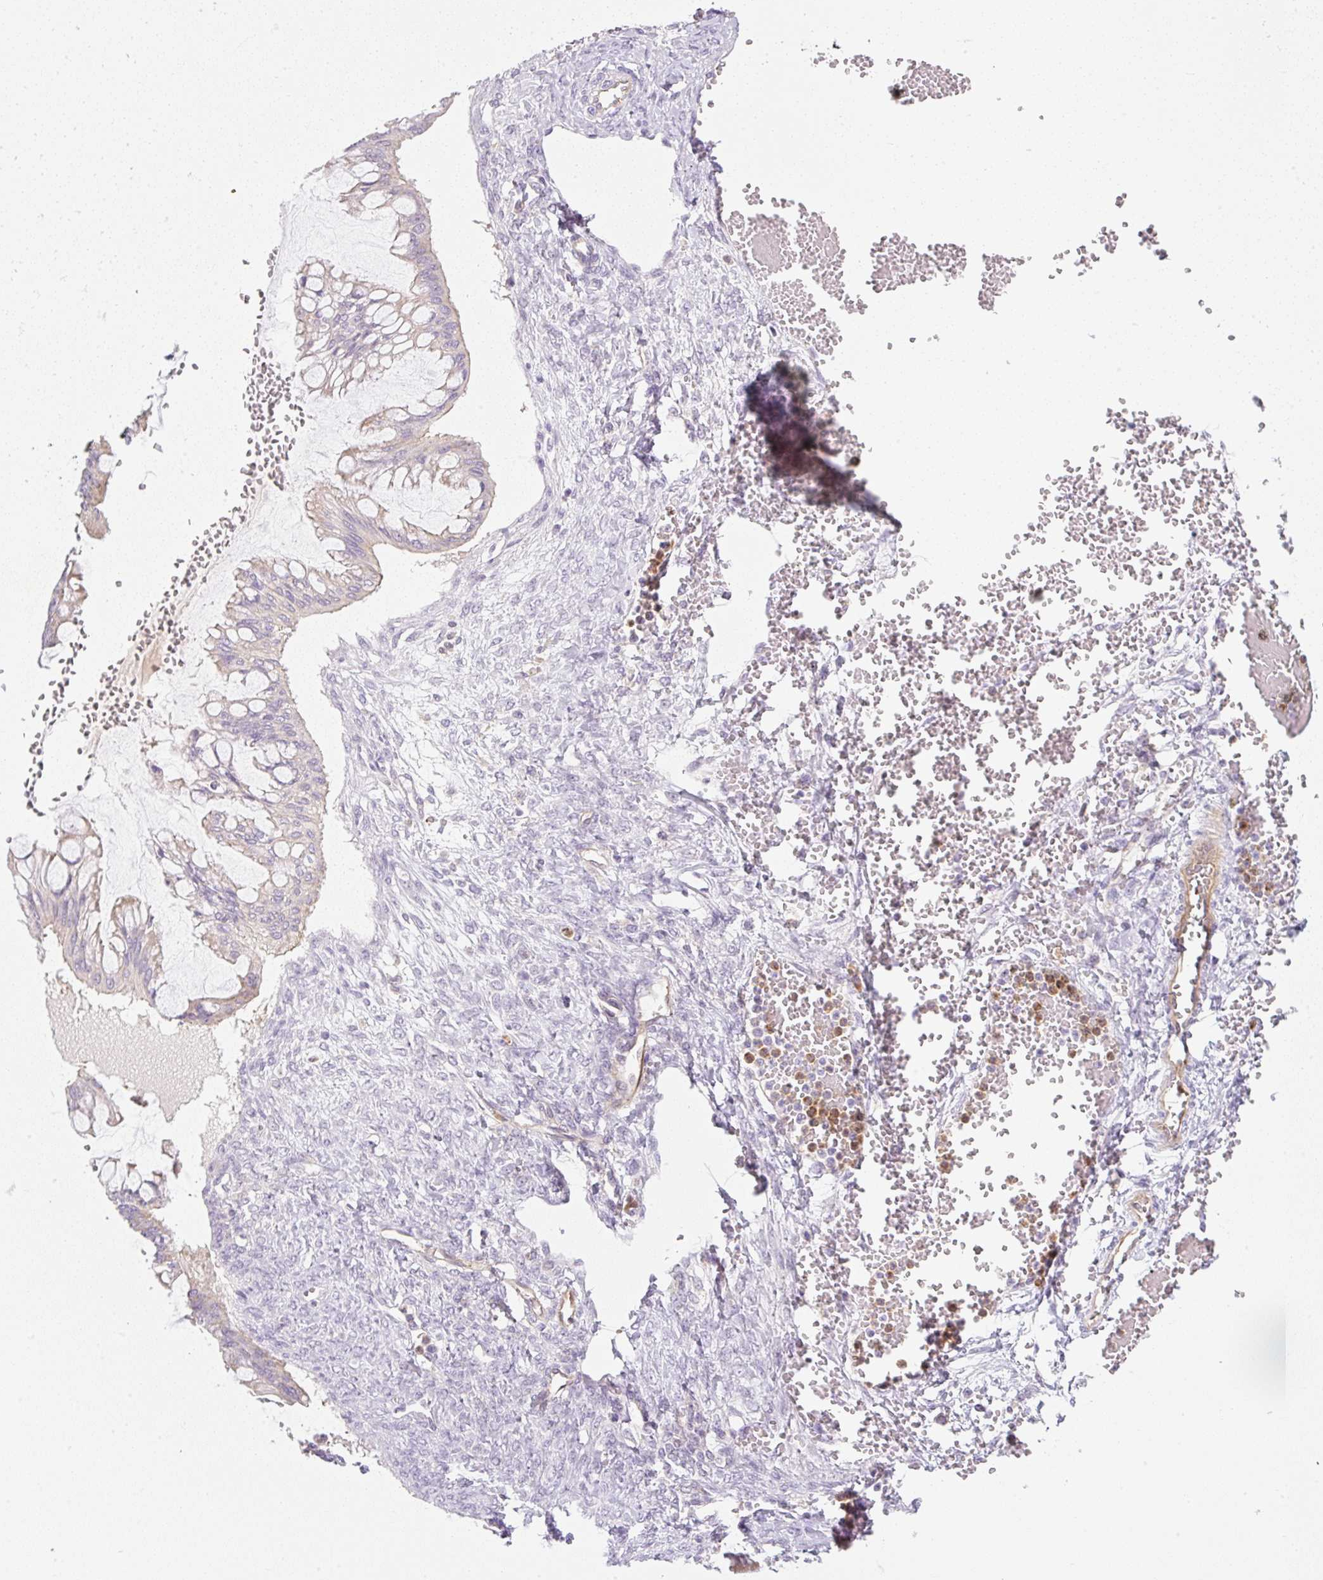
{"staining": {"intensity": "weak", "quantity": "<25%", "location": "cytoplasmic/membranous"}, "tissue": "ovarian cancer", "cell_type": "Tumor cells", "image_type": "cancer", "snomed": [{"axis": "morphology", "description": "Cystadenocarcinoma, mucinous, NOS"}, {"axis": "topography", "description": "Ovary"}], "caption": "This is an IHC image of ovarian mucinous cystadenocarcinoma. There is no staining in tumor cells.", "gene": "OMA1", "patient": {"sex": "female", "age": 73}}